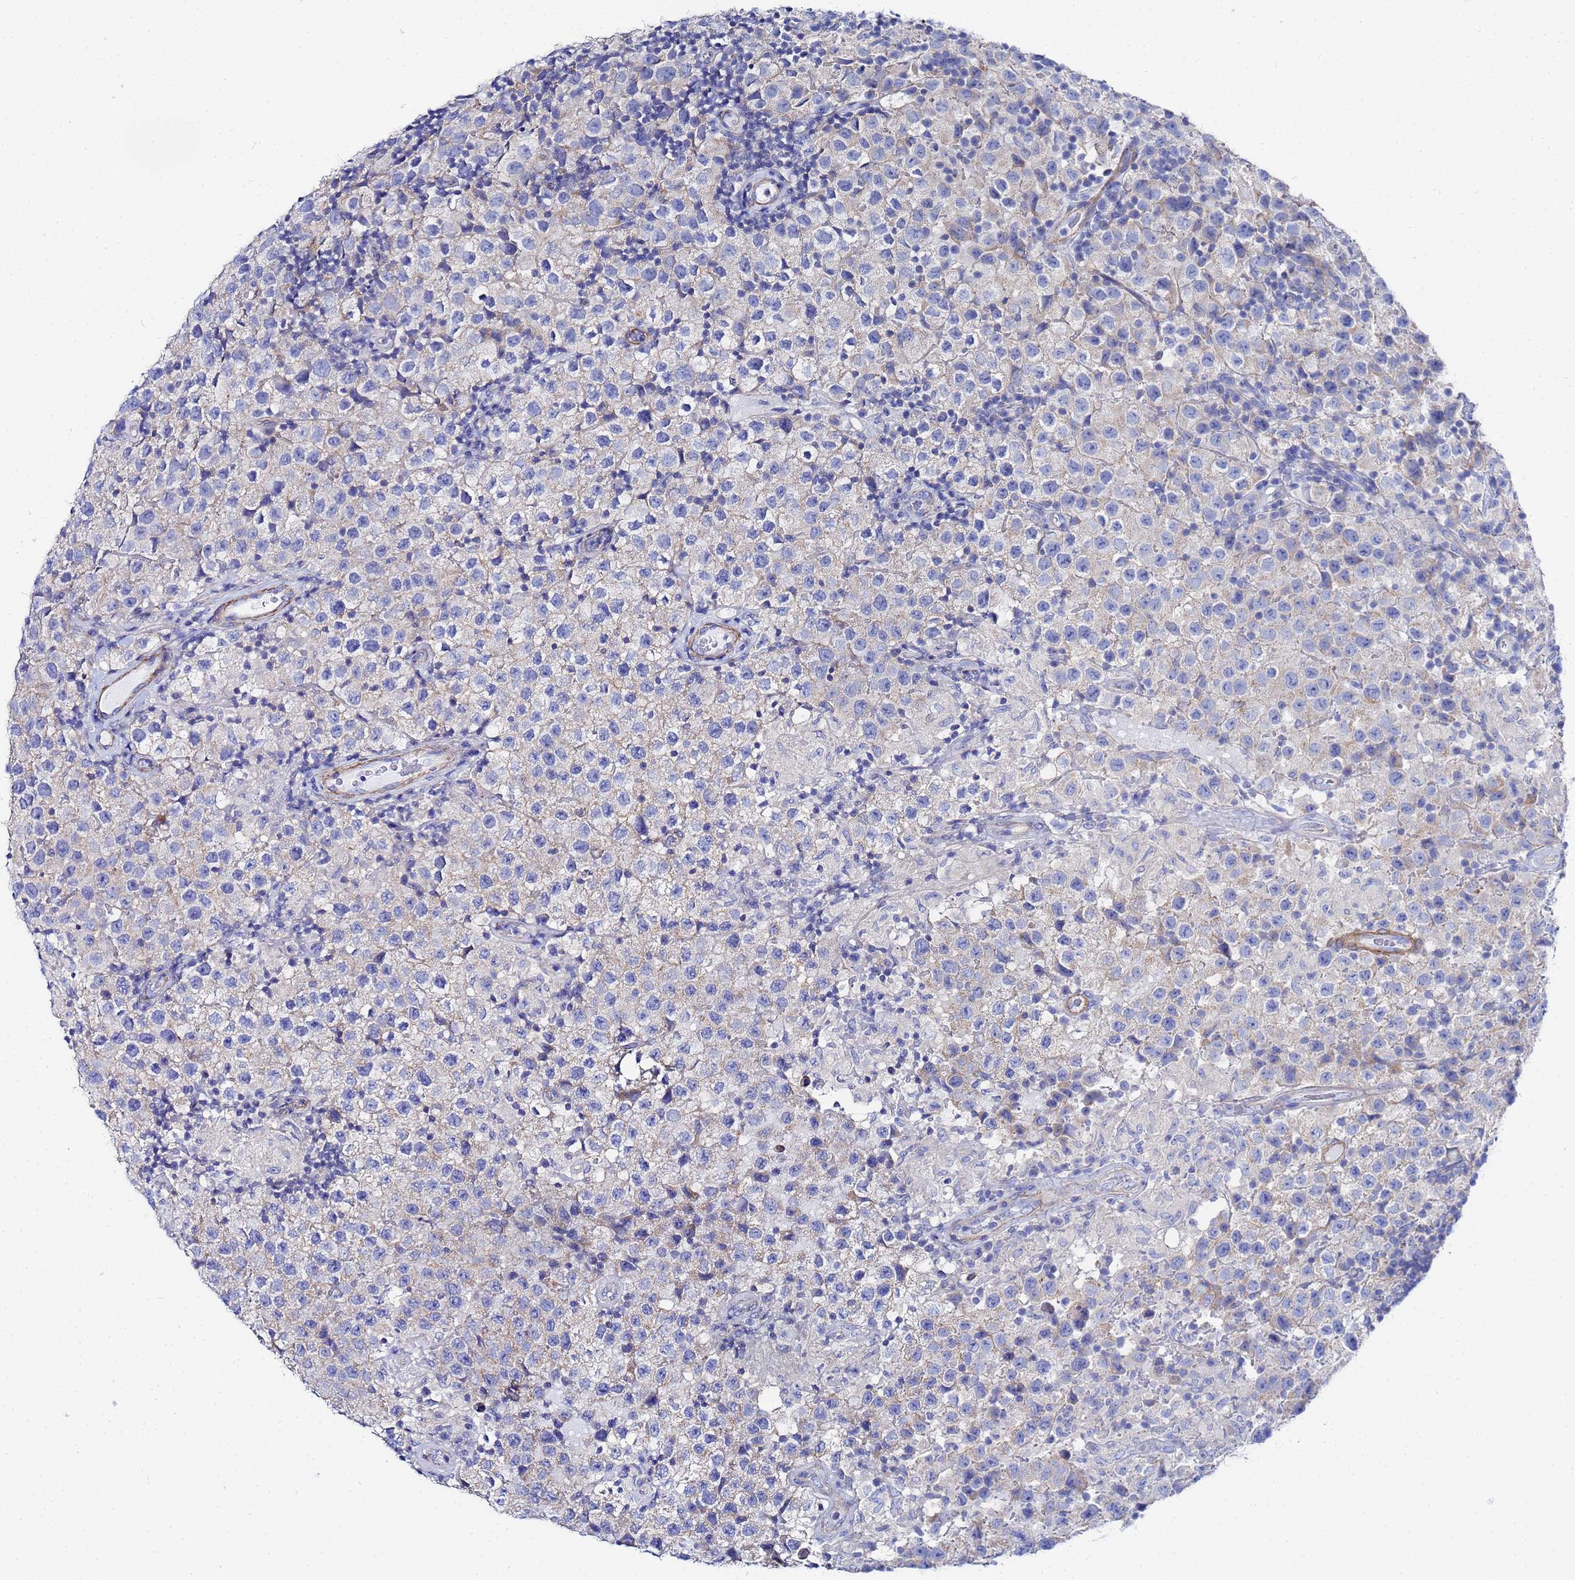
{"staining": {"intensity": "negative", "quantity": "none", "location": "none"}, "tissue": "testis cancer", "cell_type": "Tumor cells", "image_type": "cancer", "snomed": [{"axis": "morphology", "description": "Seminoma, NOS"}, {"axis": "morphology", "description": "Carcinoma, Embryonal, NOS"}, {"axis": "topography", "description": "Testis"}], "caption": "Immunohistochemistry micrograph of neoplastic tissue: embryonal carcinoma (testis) stained with DAB shows no significant protein expression in tumor cells.", "gene": "RAB39B", "patient": {"sex": "male", "age": 41}}